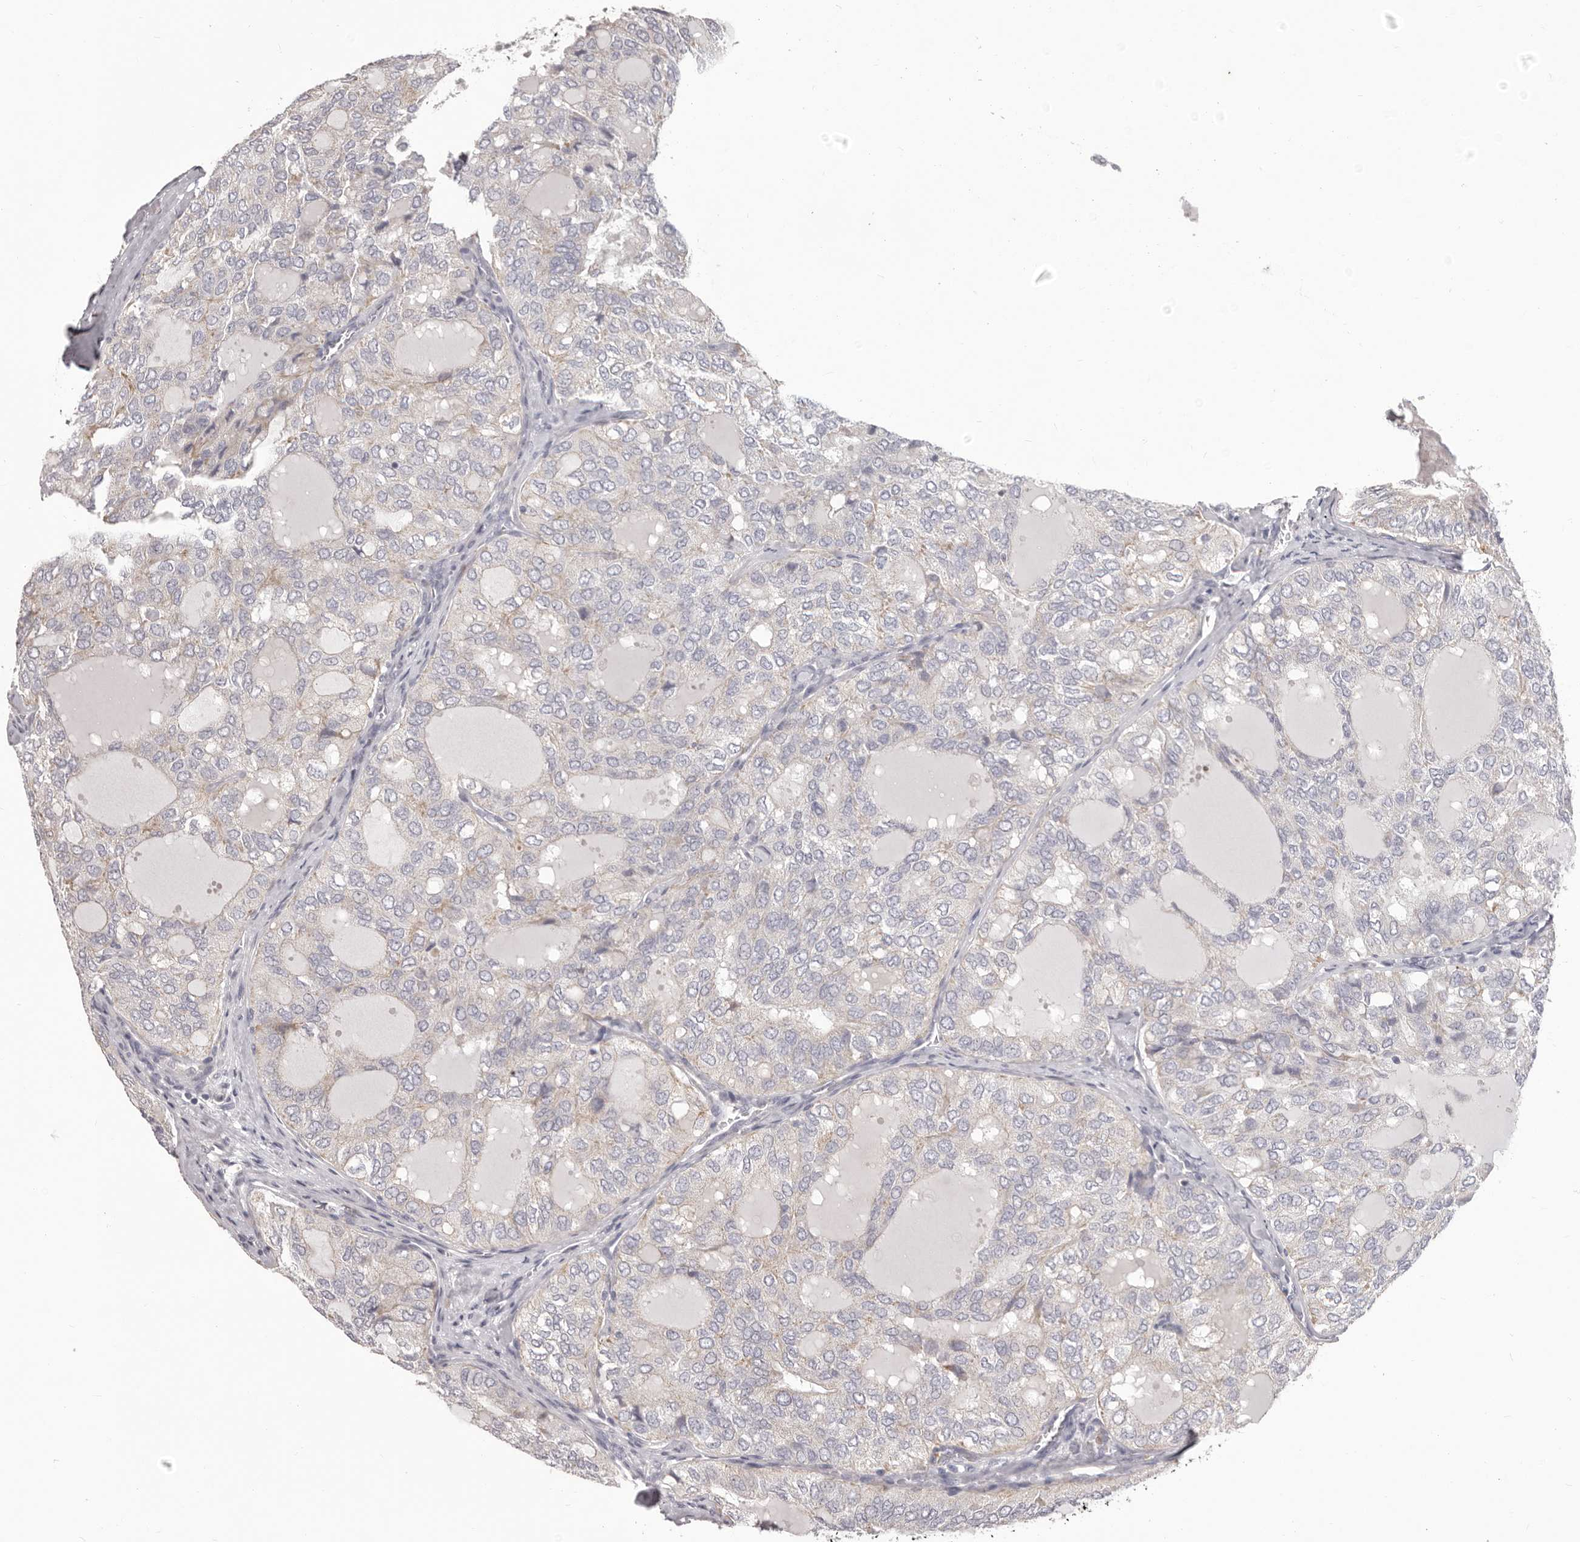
{"staining": {"intensity": "negative", "quantity": "none", "location": "none"}, "tissue": "thyroid cancer", "cell_type": "Tumor cells", "image_type": "cancer", "snomed": [{"axis": "morphology", "description": "Follicular adenoma carcinoma, NOS"}, {"axis": "topography", "description": "Thyroid gland"}], "caption": "Immunohistochemistry of follicular adenoma carcinoma (thyroid) exhibits no positivity in tumor cells. (DAB (3,3'-diaminobenzidine) immunohistochemistry visualized using brightfield microscopy, high magnification).", "gene": "PRMT2", "patient": {"sex": "male", "age": 75}}